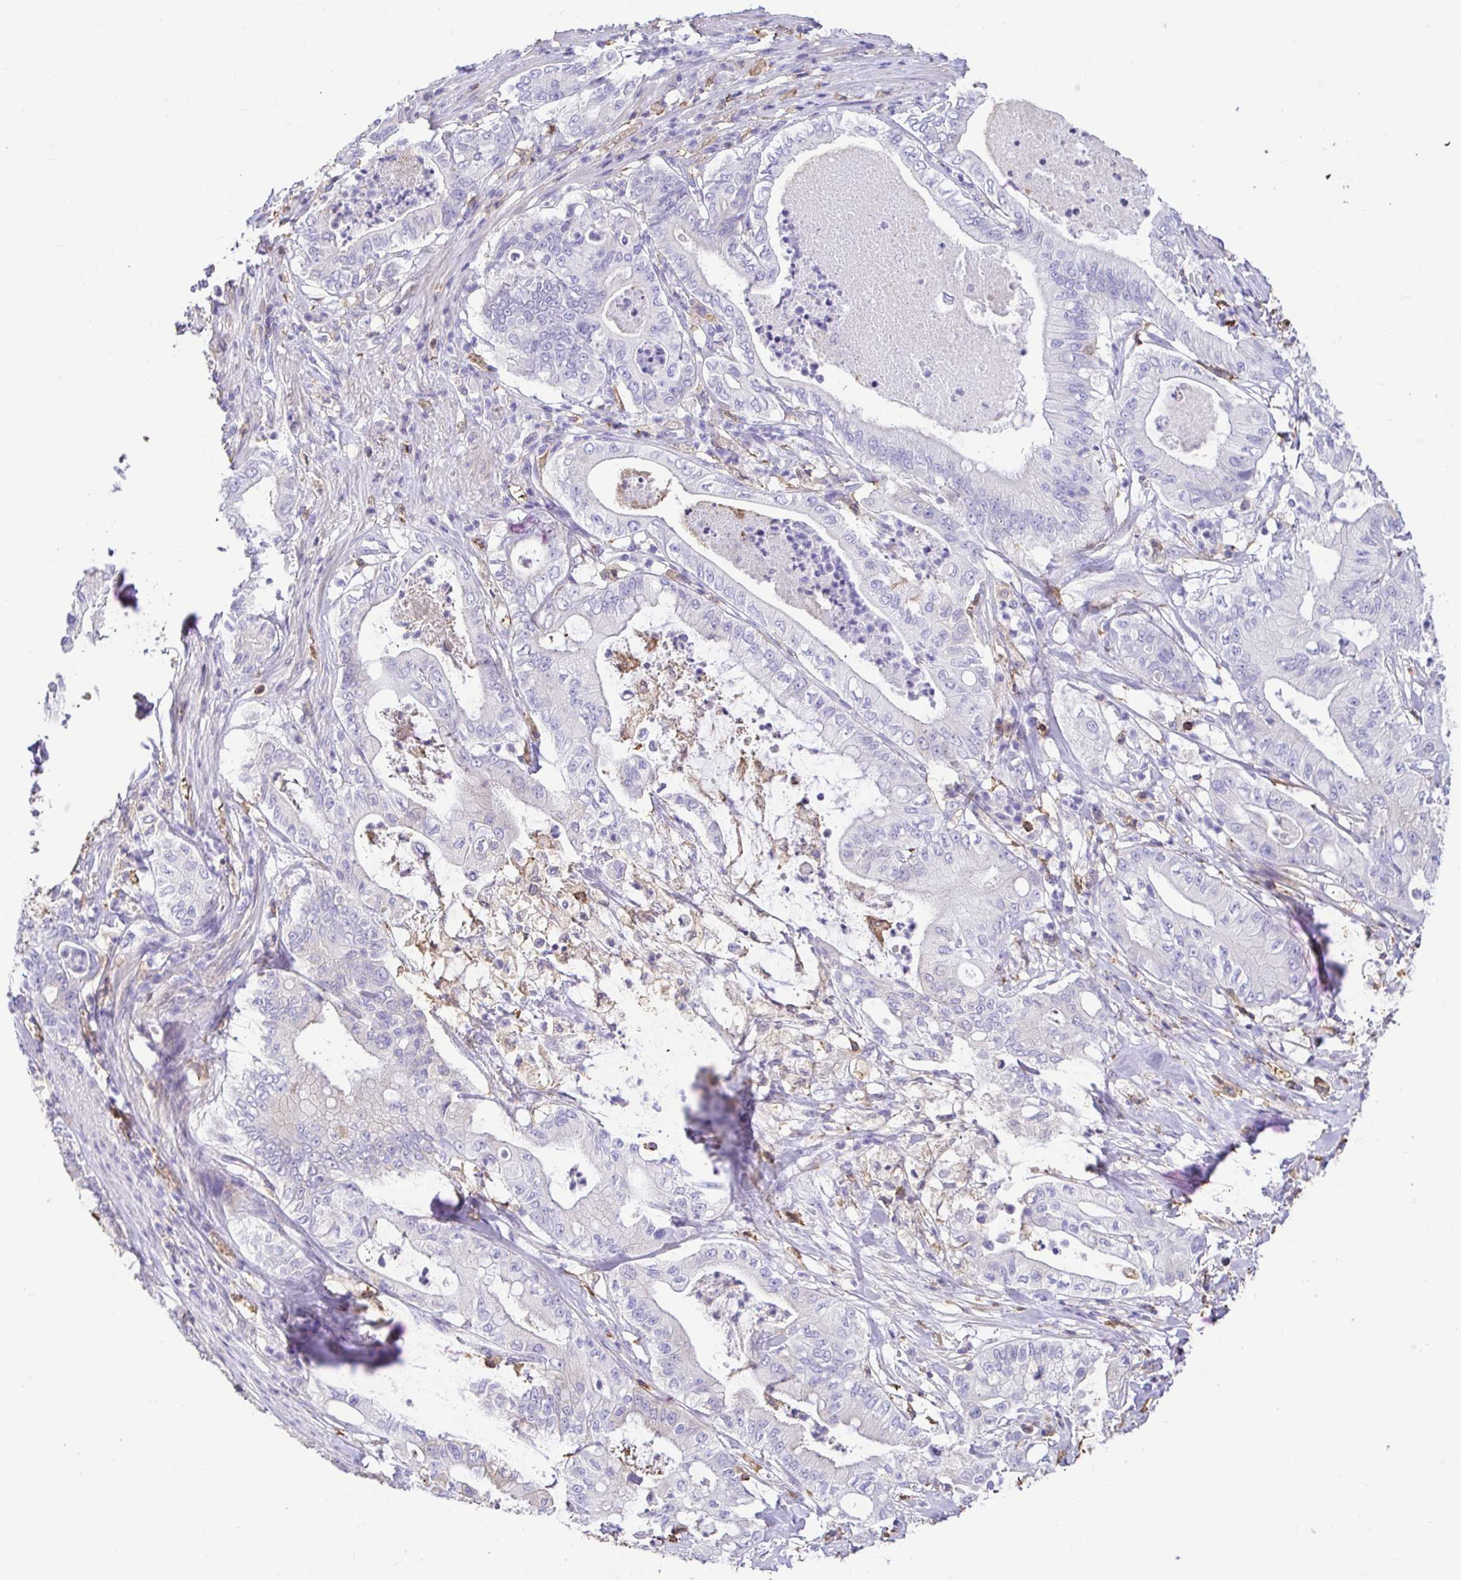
{"staining": {"intensity": "negative", "quantity": "none", "location": "none"}, "tissue": "pancreatic cancer", "cell_type": "Tumor cells", "image_type": "cancer", "snomed": [{"axis": "morphology", "description": "Adenocarcinoma, NOS"}, {"axis": "topography", "description": "Pancreas"}], "caption": "Immunohistochemistry of pancreatic adenocarcinoma displays no positivity in tumor cells. (DAB immunohistochemistry (IHC) visualized using brightfield microscopy, high magnification).", "gene": "SKAP1", "patient": {"sex": "male", "age": 71}}